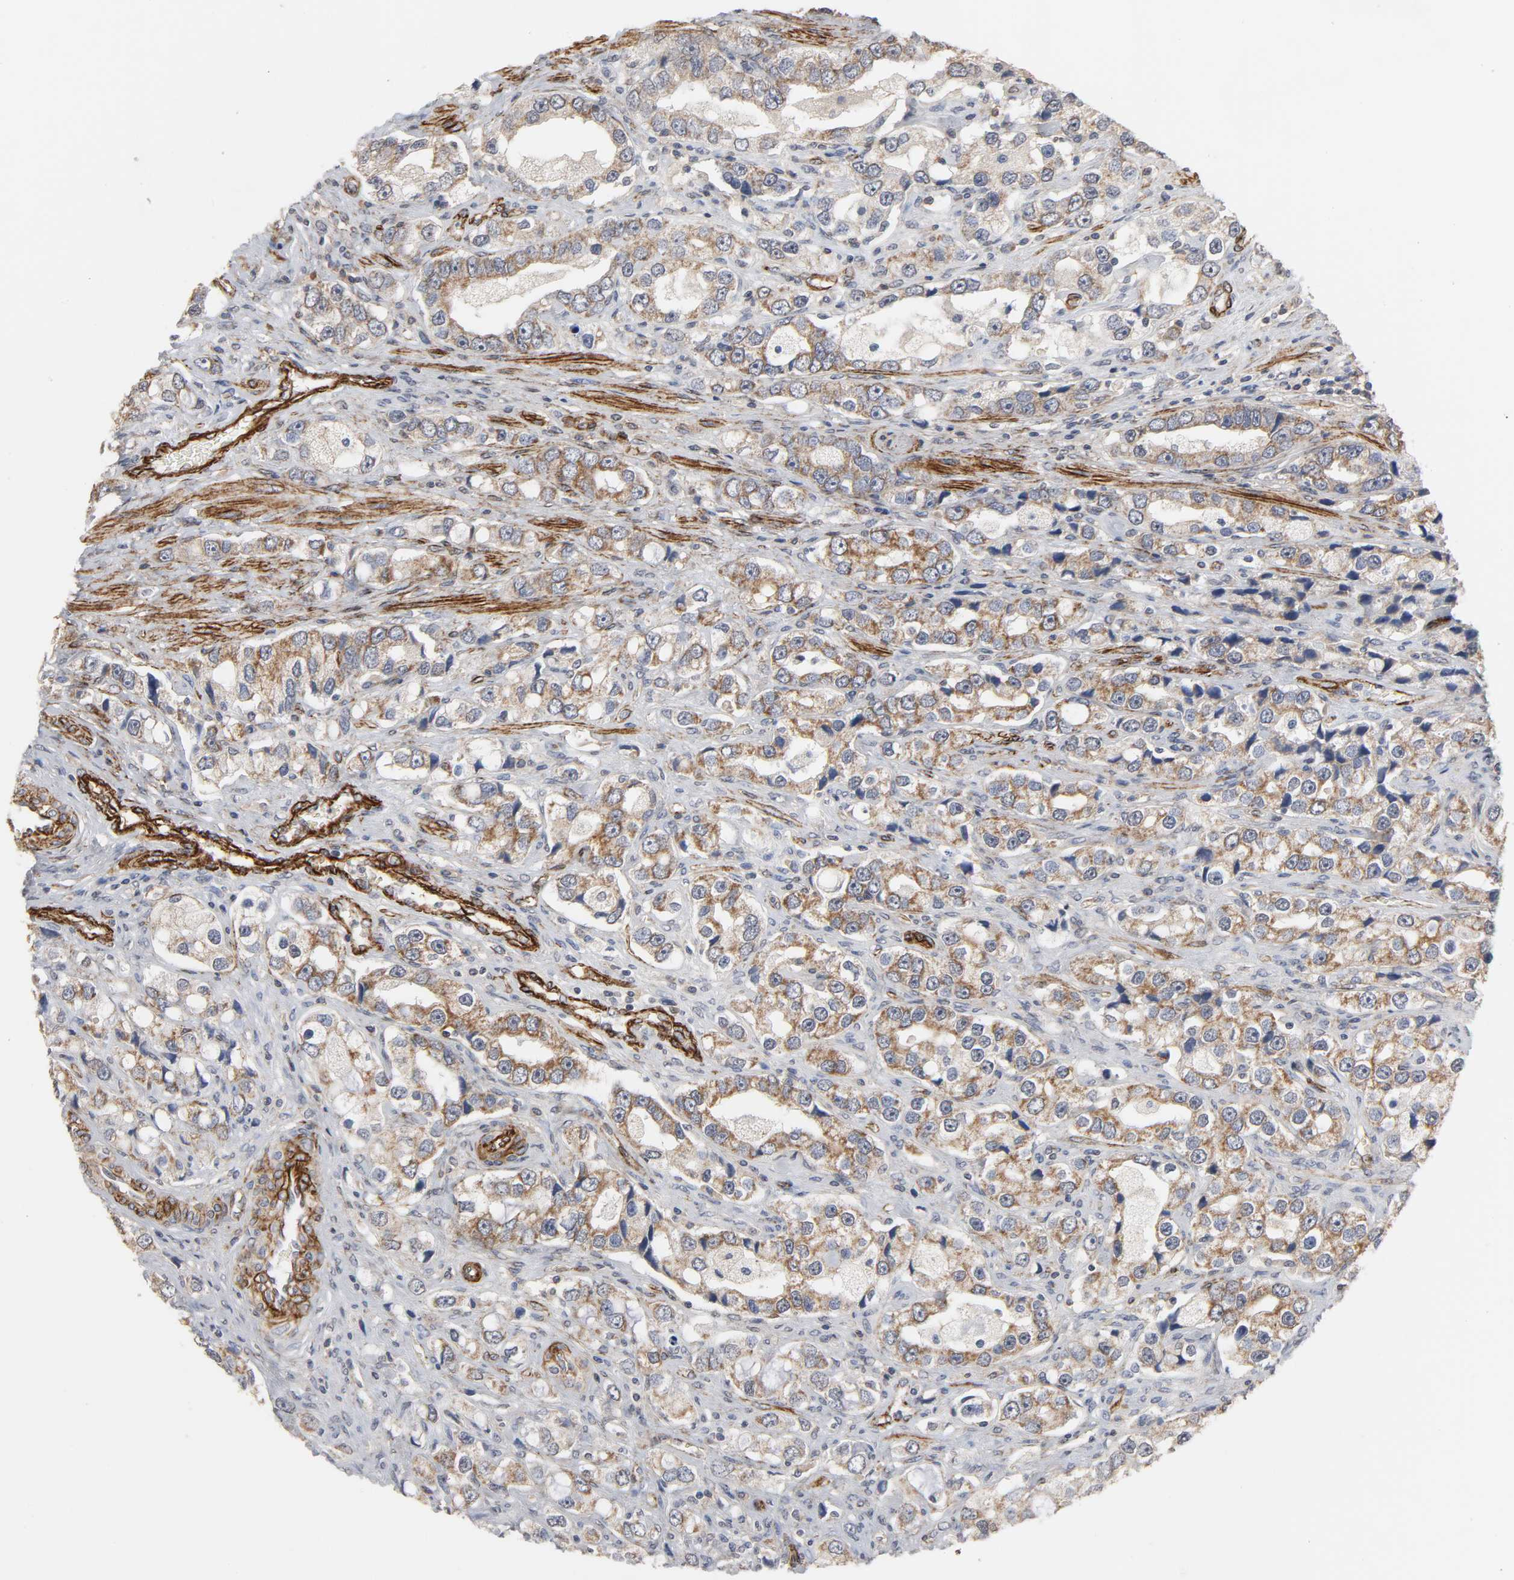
{"staining": {"intensity": "moderate", "quantity": "25%-75%", "location": "cytoplasmic/membranous"}, "tissue": "prostate cancer", "cell_type": "Tumor cells", "image_type": "cancer", "snomed": [{"axis": "morphology", "description": "Adenocarcinoma, High grade"}, {"axis": "topography", "description": "Prostate"}], "caption": "Prostate cancer (adenocarcinoma (high-grade)) stained with DAB immunohistochemistry exhibits medium levels of moderate cytoplasmic/membranous staining in approximately 25%-75% of tumor cells.", "gene": "GNG2", "patient": {"sex": "male", "age": 63}}